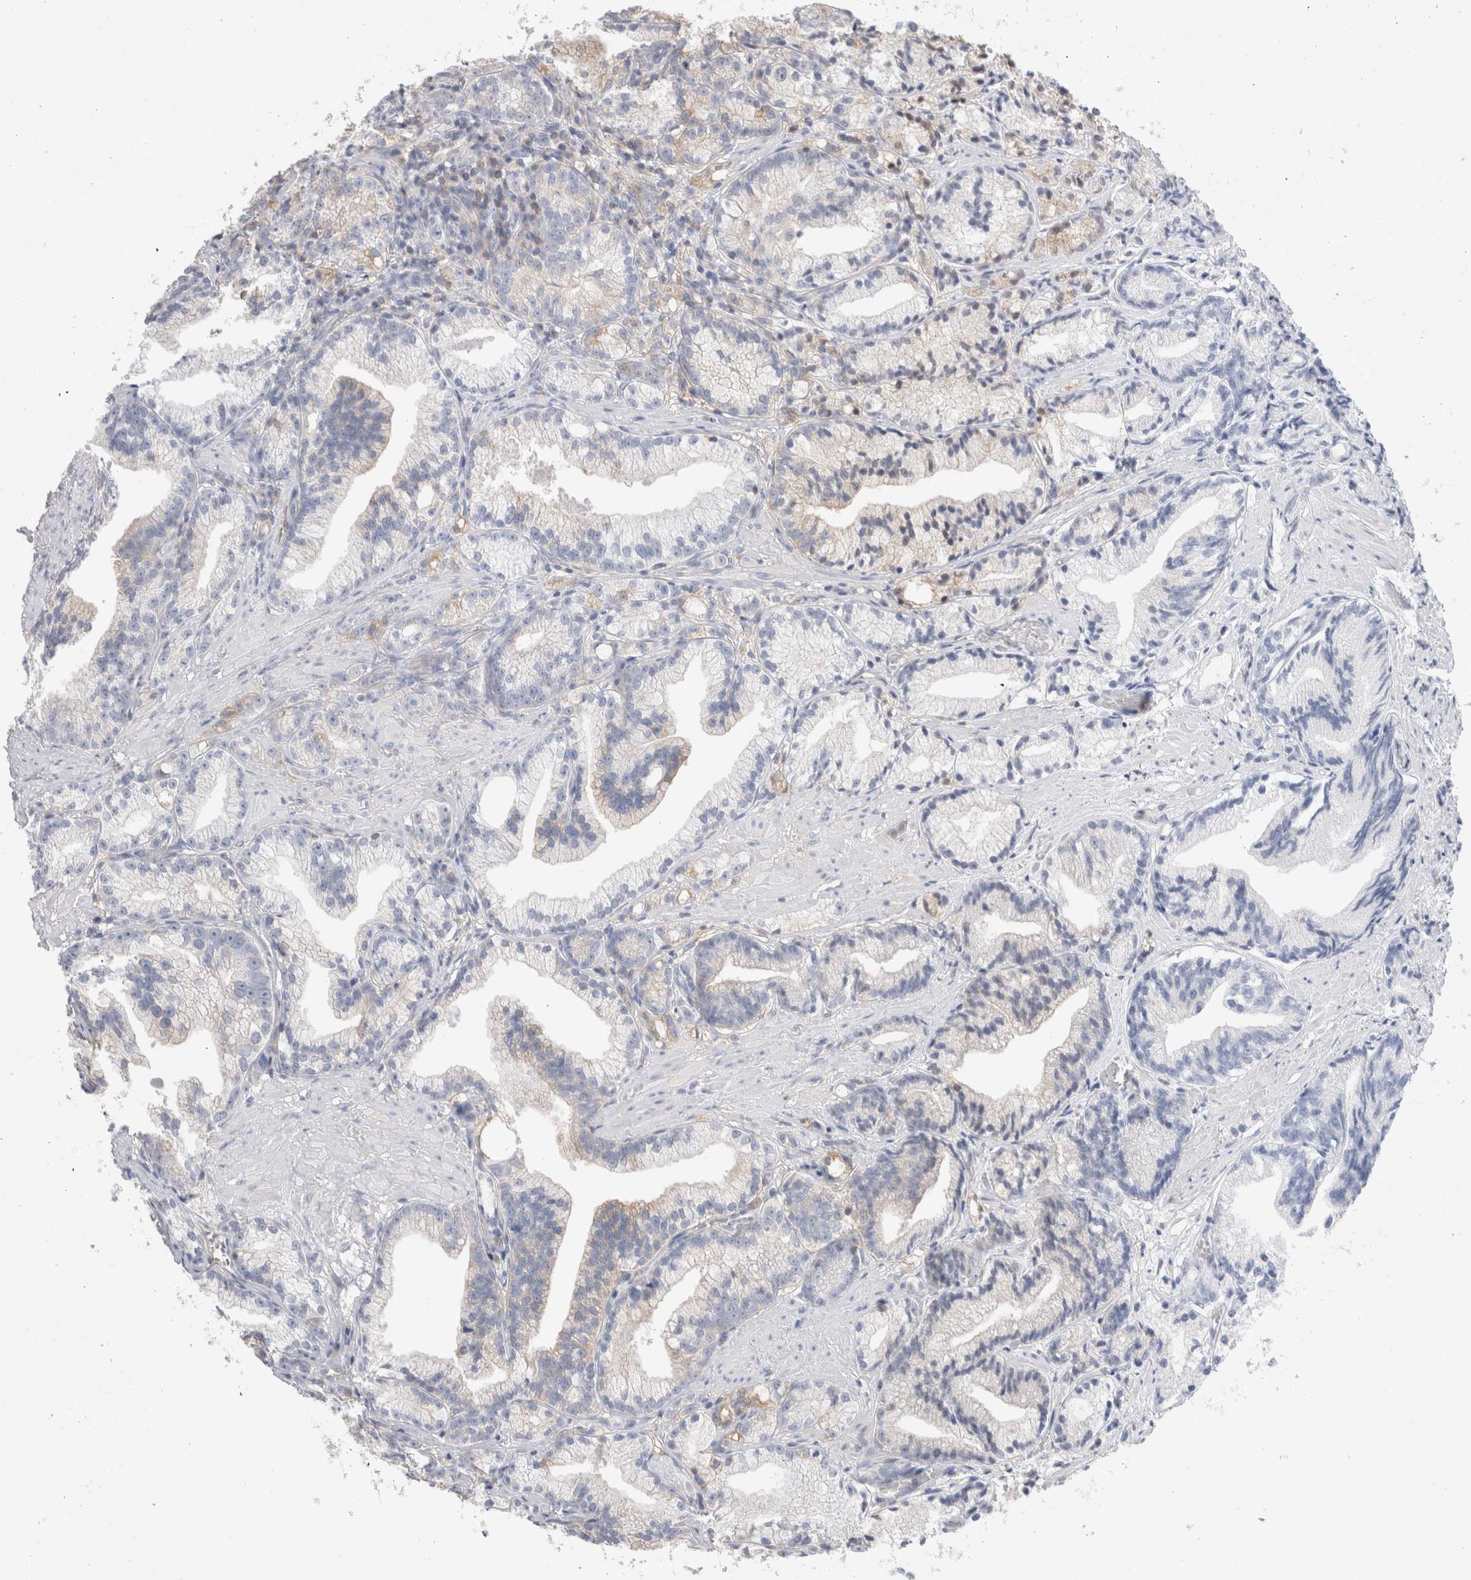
{"staining": {"intensity": "weak", "quantity": "<25%", "location": "cytoplasmic/membranous"}, "tissue": "prostate cancer", "cell_type": "Tumor cells", "image_type": "cancer", "snomed": [{"axis": "morphology", "description": "Adenocarcinoma, Low grade"}, {"axis": "topography", "description": "Prostate"}], "caption": "Tumor cells show no significant staining in prostate cancer (low-grade adenocarcinoma). (DAB (3,3'-diaminobenzidine) IHC, high magnification).", "gene": "CAPN2", "patient": {"sex": "male", "age": 89}}